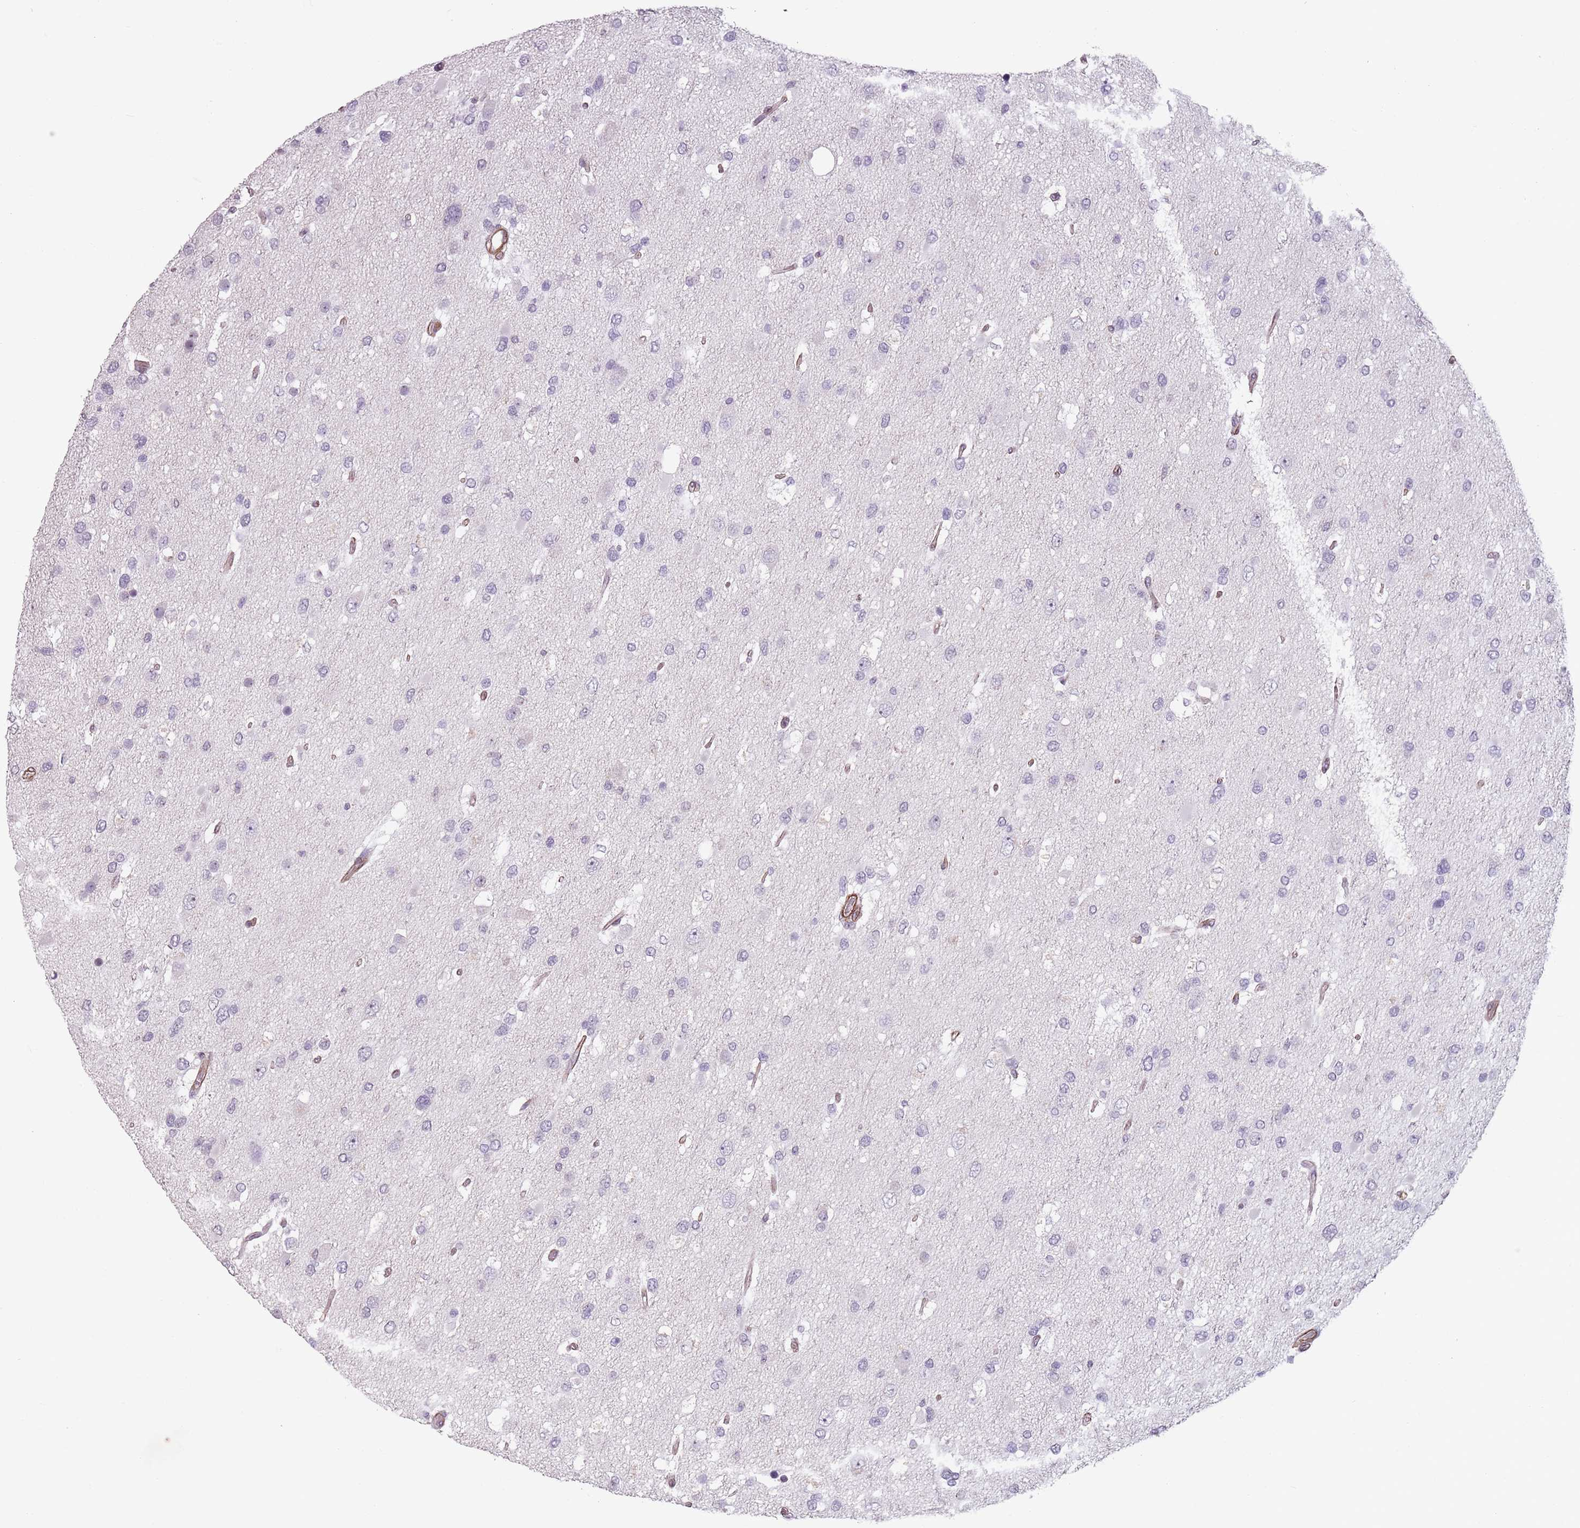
{"staining": {"intensity": "negative", "quantity": "none", "location": "none"}, "tissue": "glioma", "cell_type": "Tumor cells", "image_type": "cancer", "snomed": [{"axis": "morphology", "description": "Glioma, malignant, High grade"}, {"axis": "topography", "description": "Brain"}], "caption": "IHC micrograph of neoplastic tissue: glioma stained with DAB (3,3'-diaminobenzidine) exhibits no significant protein expression in tumor cells.", "gene": "TMC4", "patient": {"sex": "male", "age": 53}}